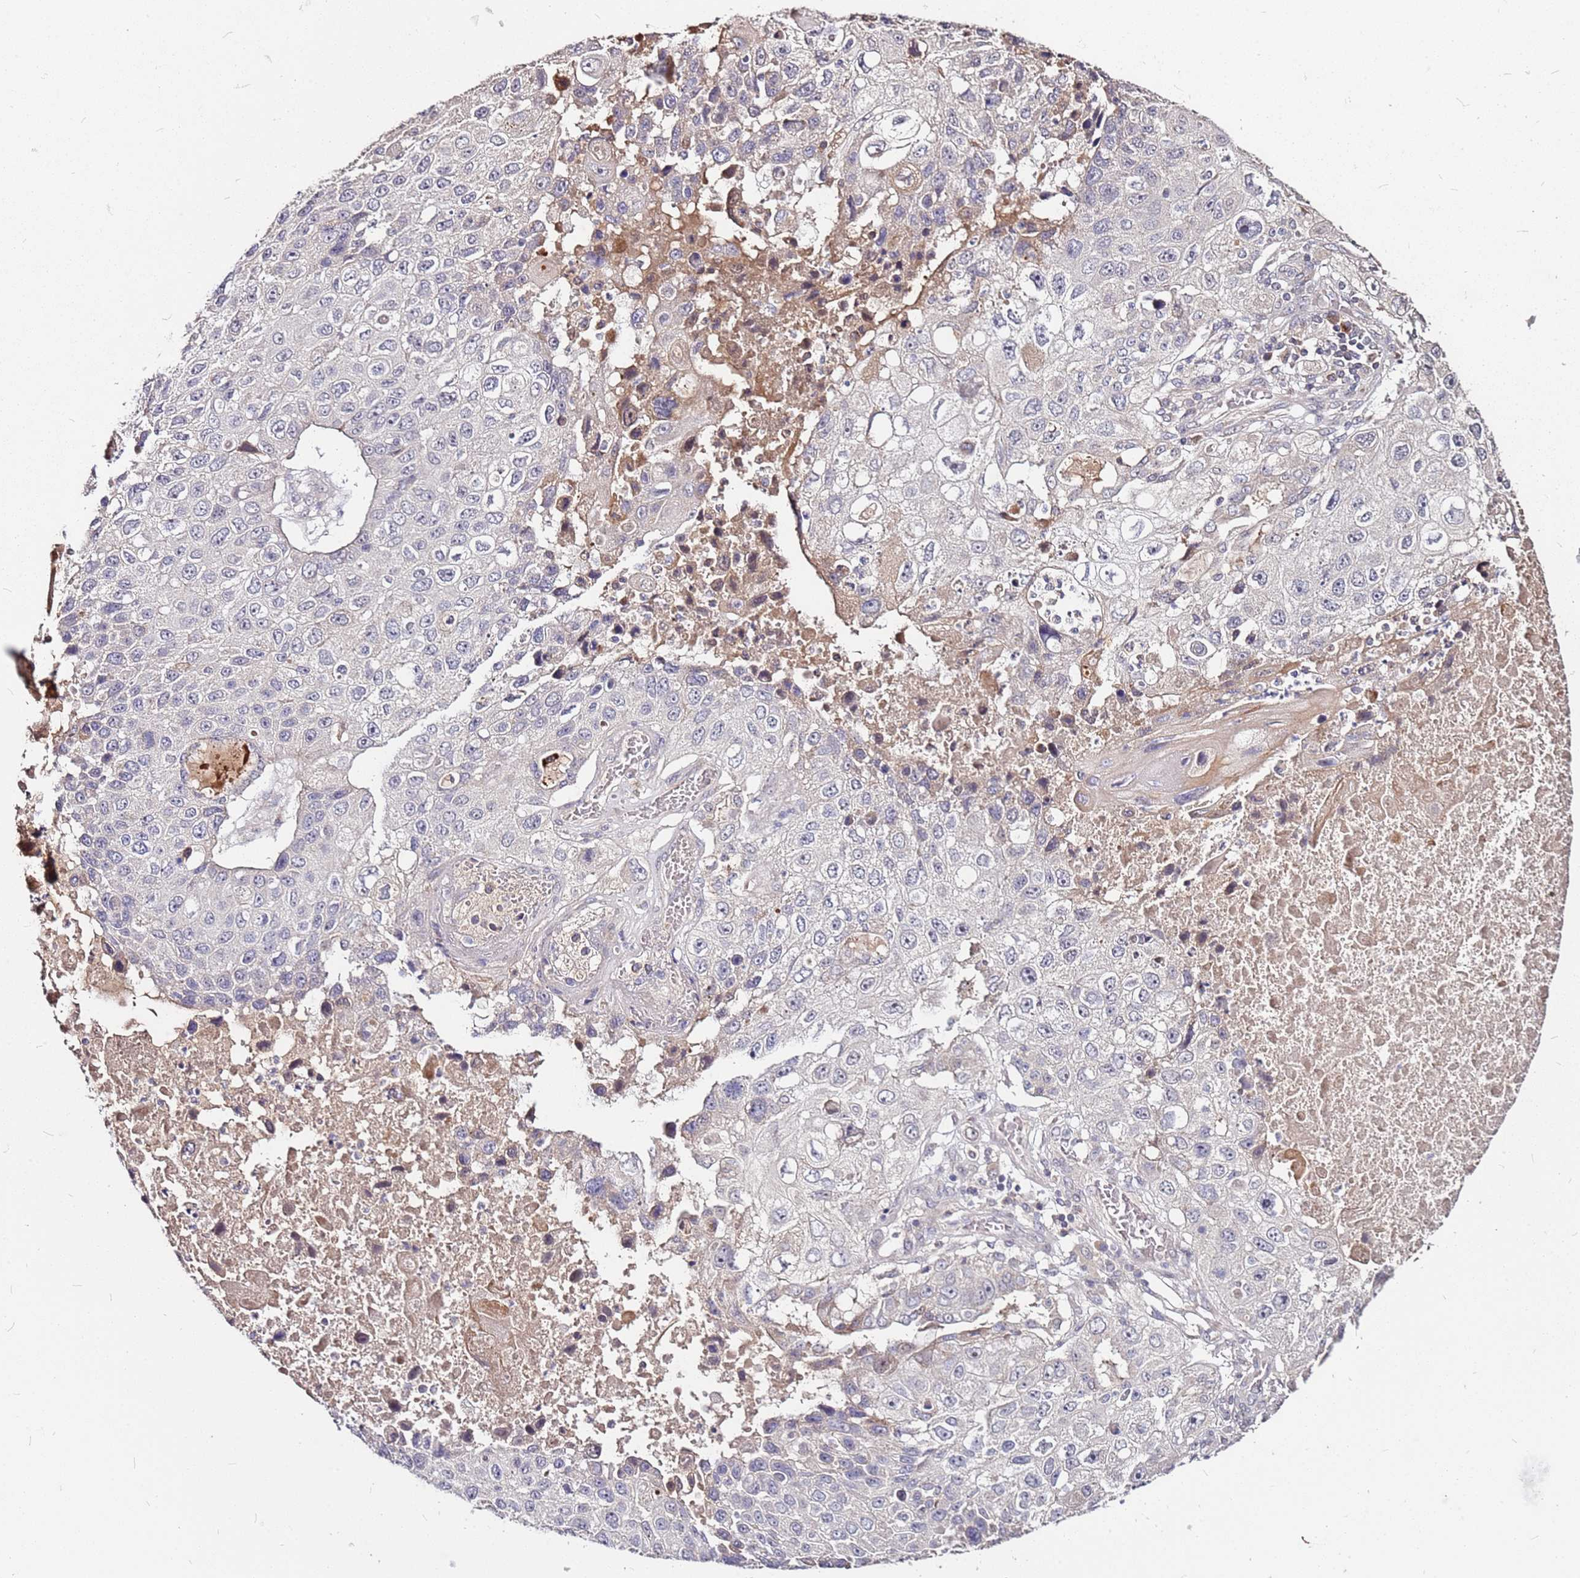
{"staining": {"intensity": "negative", "quantity": "none", "location": "none"}, "tissue": "lung cancer", "cell_type": "Tumor cells", "image_type": "cancer", "snomed": [{"axis": "morphology", "description": "Squamous cell carcinoma, NOS"}, {"axis": "topography", "description": "Lung"}], "caption": "Lung cancer stained for a protein using immunohistochemistry (IHC) demonstrates no expression tumor cells.", "gene": "DCDC2C", "patient": {"sex": "male", "age": 61}}